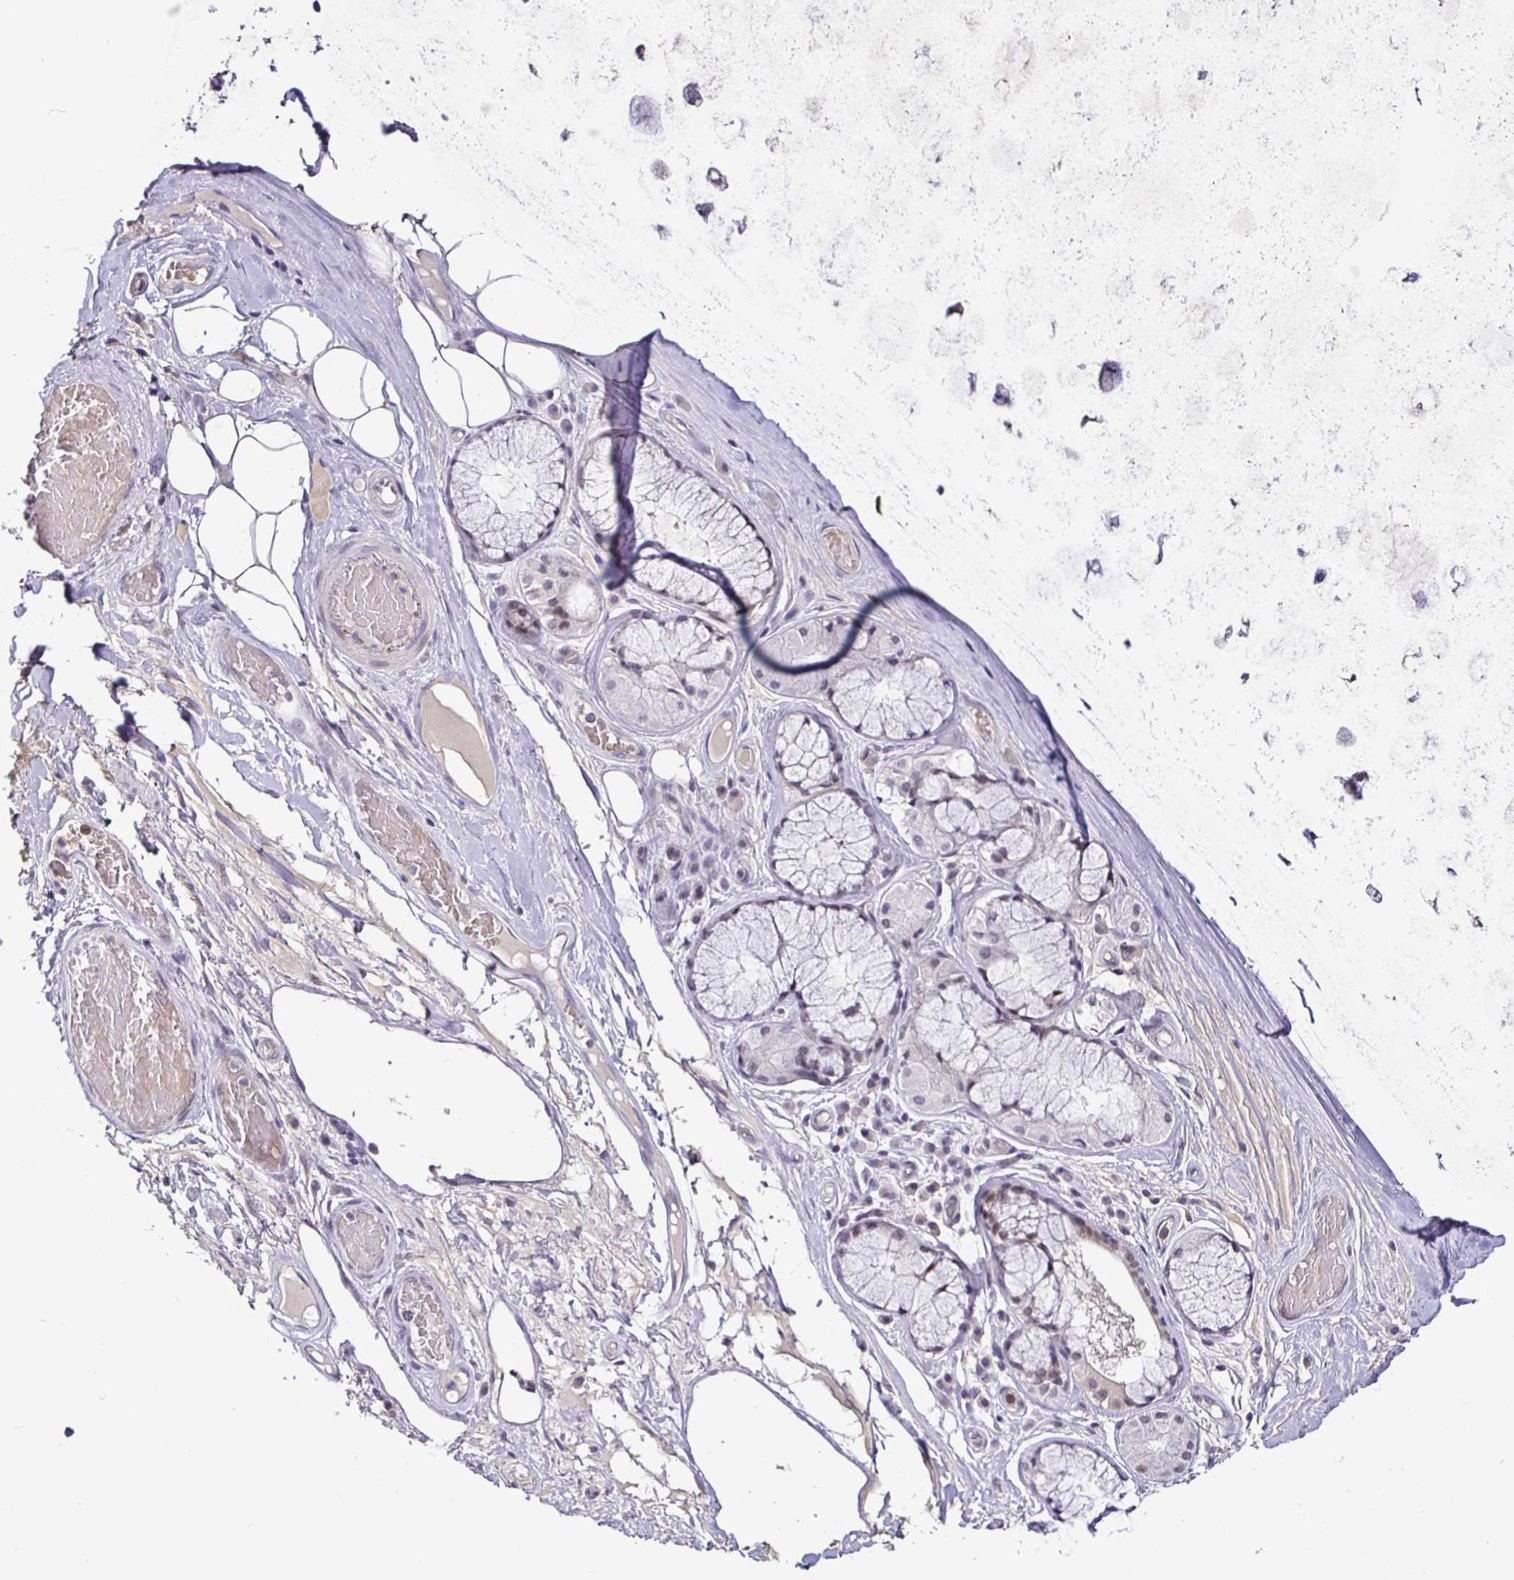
{"staining": {"intensity": "negative", "quantity": "none", "location": "none"}, "tissue": "adipose tissue", "cell_type": "Adipocytes", "image_type": "normal", "snomed": [{"axis": "morphology", "description": "Normal tissue, NOS"}, {"axis": "topography", "description": "Cartilage tissue"}, {"axis": "topography", "description": "Bronchus"}], "caption": "Immunohistochemistry photomicrograph of normal adipose tissue: adipose tissue stained with DAB displays no significant protein staining in adipocytes.", "gene": "NUP188", "patient": {"sex": "male", "age": 64}}